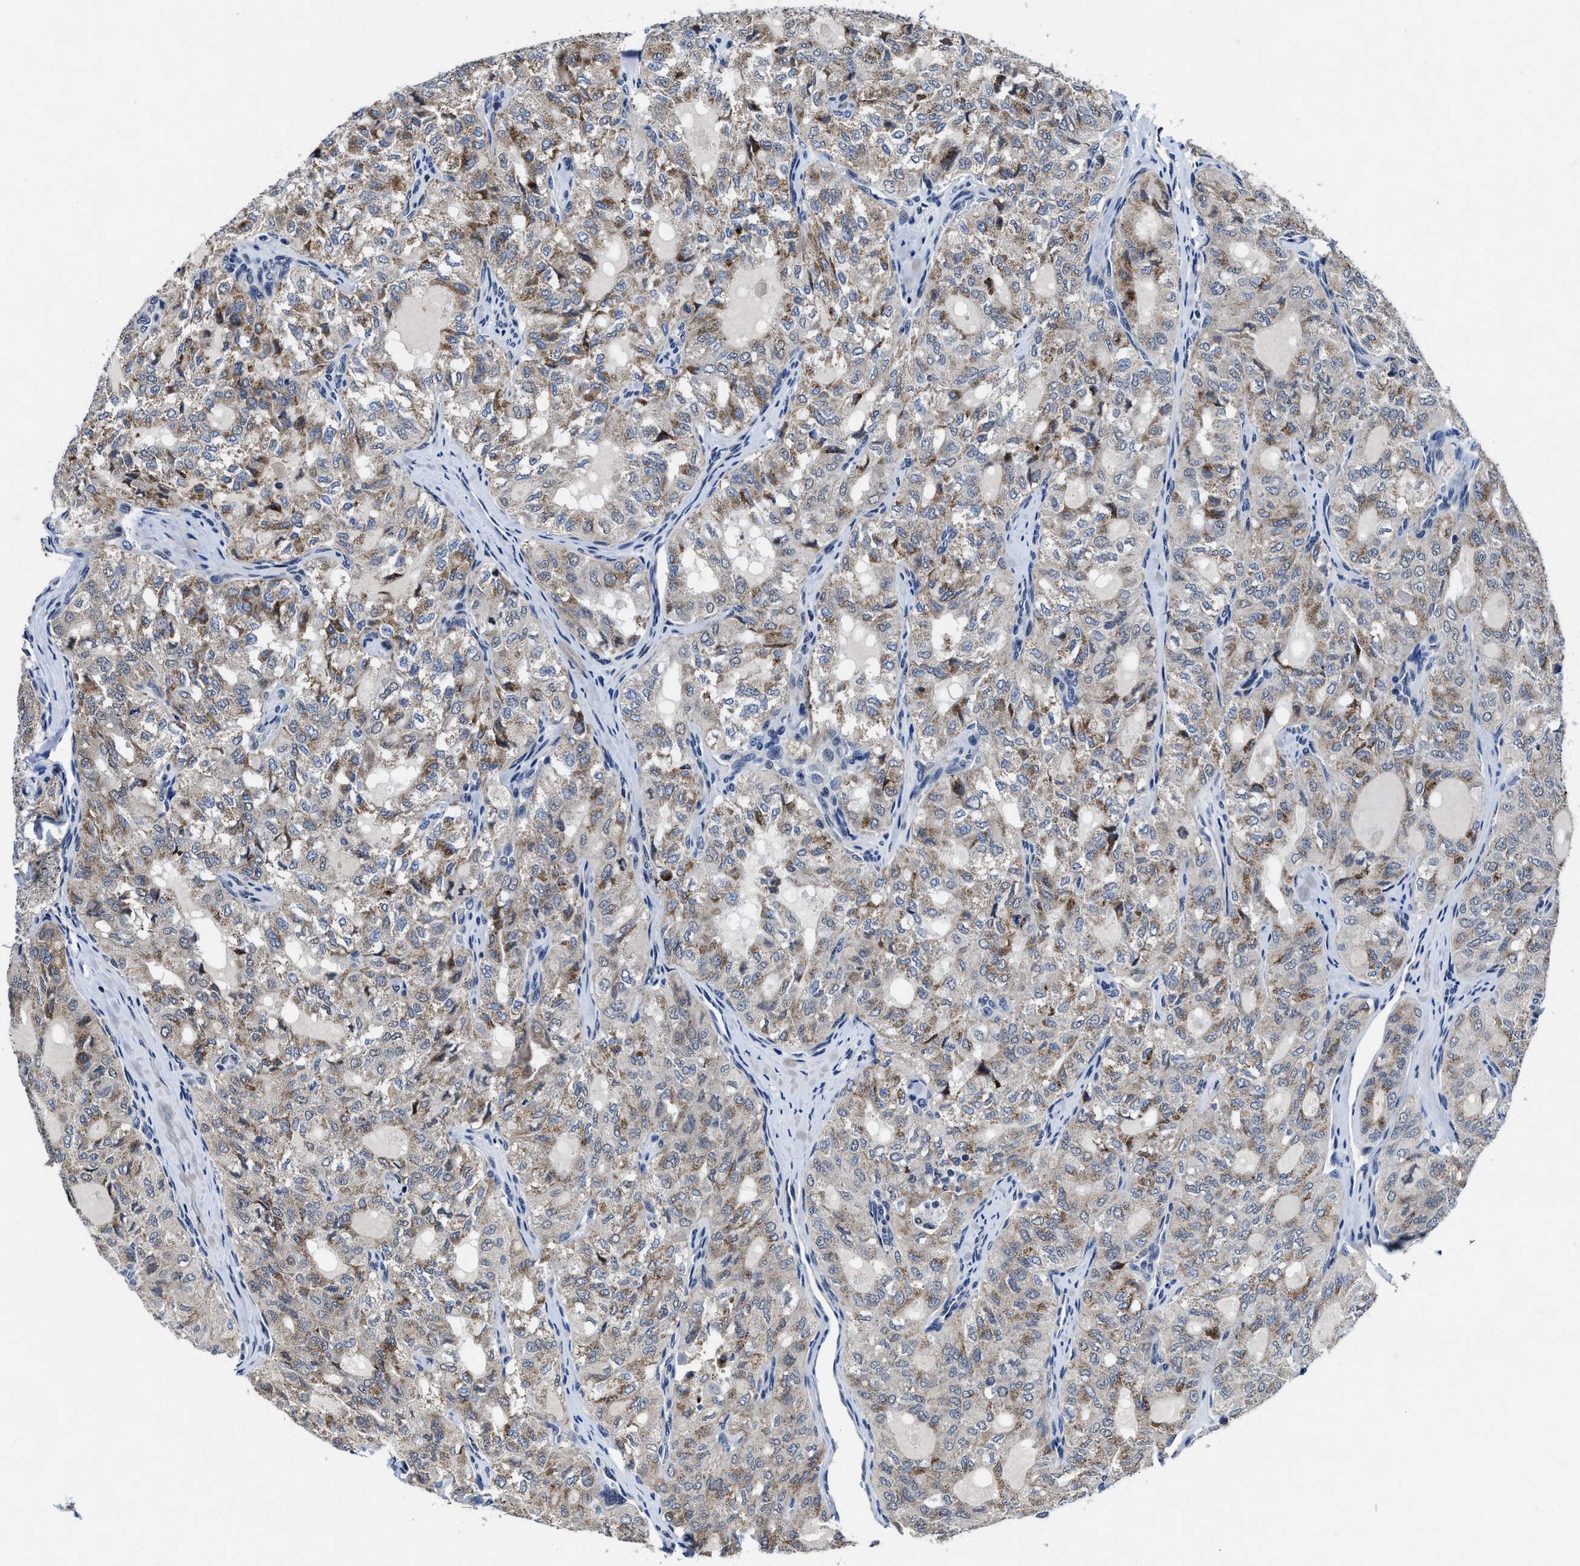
{"staining": {"intensity": "weak", "quantity": ">75%", "location": "cytoplasmic/membranous"}, "tissue": "thyroid cancer", "cell_type": "Tumor cells", "image_type": "cancer", "snomed": [{"axis": "morphology", "description": "Follicular adenoma carcinoma, NOS"}, {"axis": "topography", "description": "Thyroid gland"}], "caption": "A brown stain highlights weak cytoplasmic/membranous positivity of a protein in thyroid cancer tumor cells. (Stains: DAB in brown, nuclei in blue, Microscopy: brightfield microscopy at high magnification).", "gene": "TMEM53", "patient": {"sex": "male", "age": 75}}